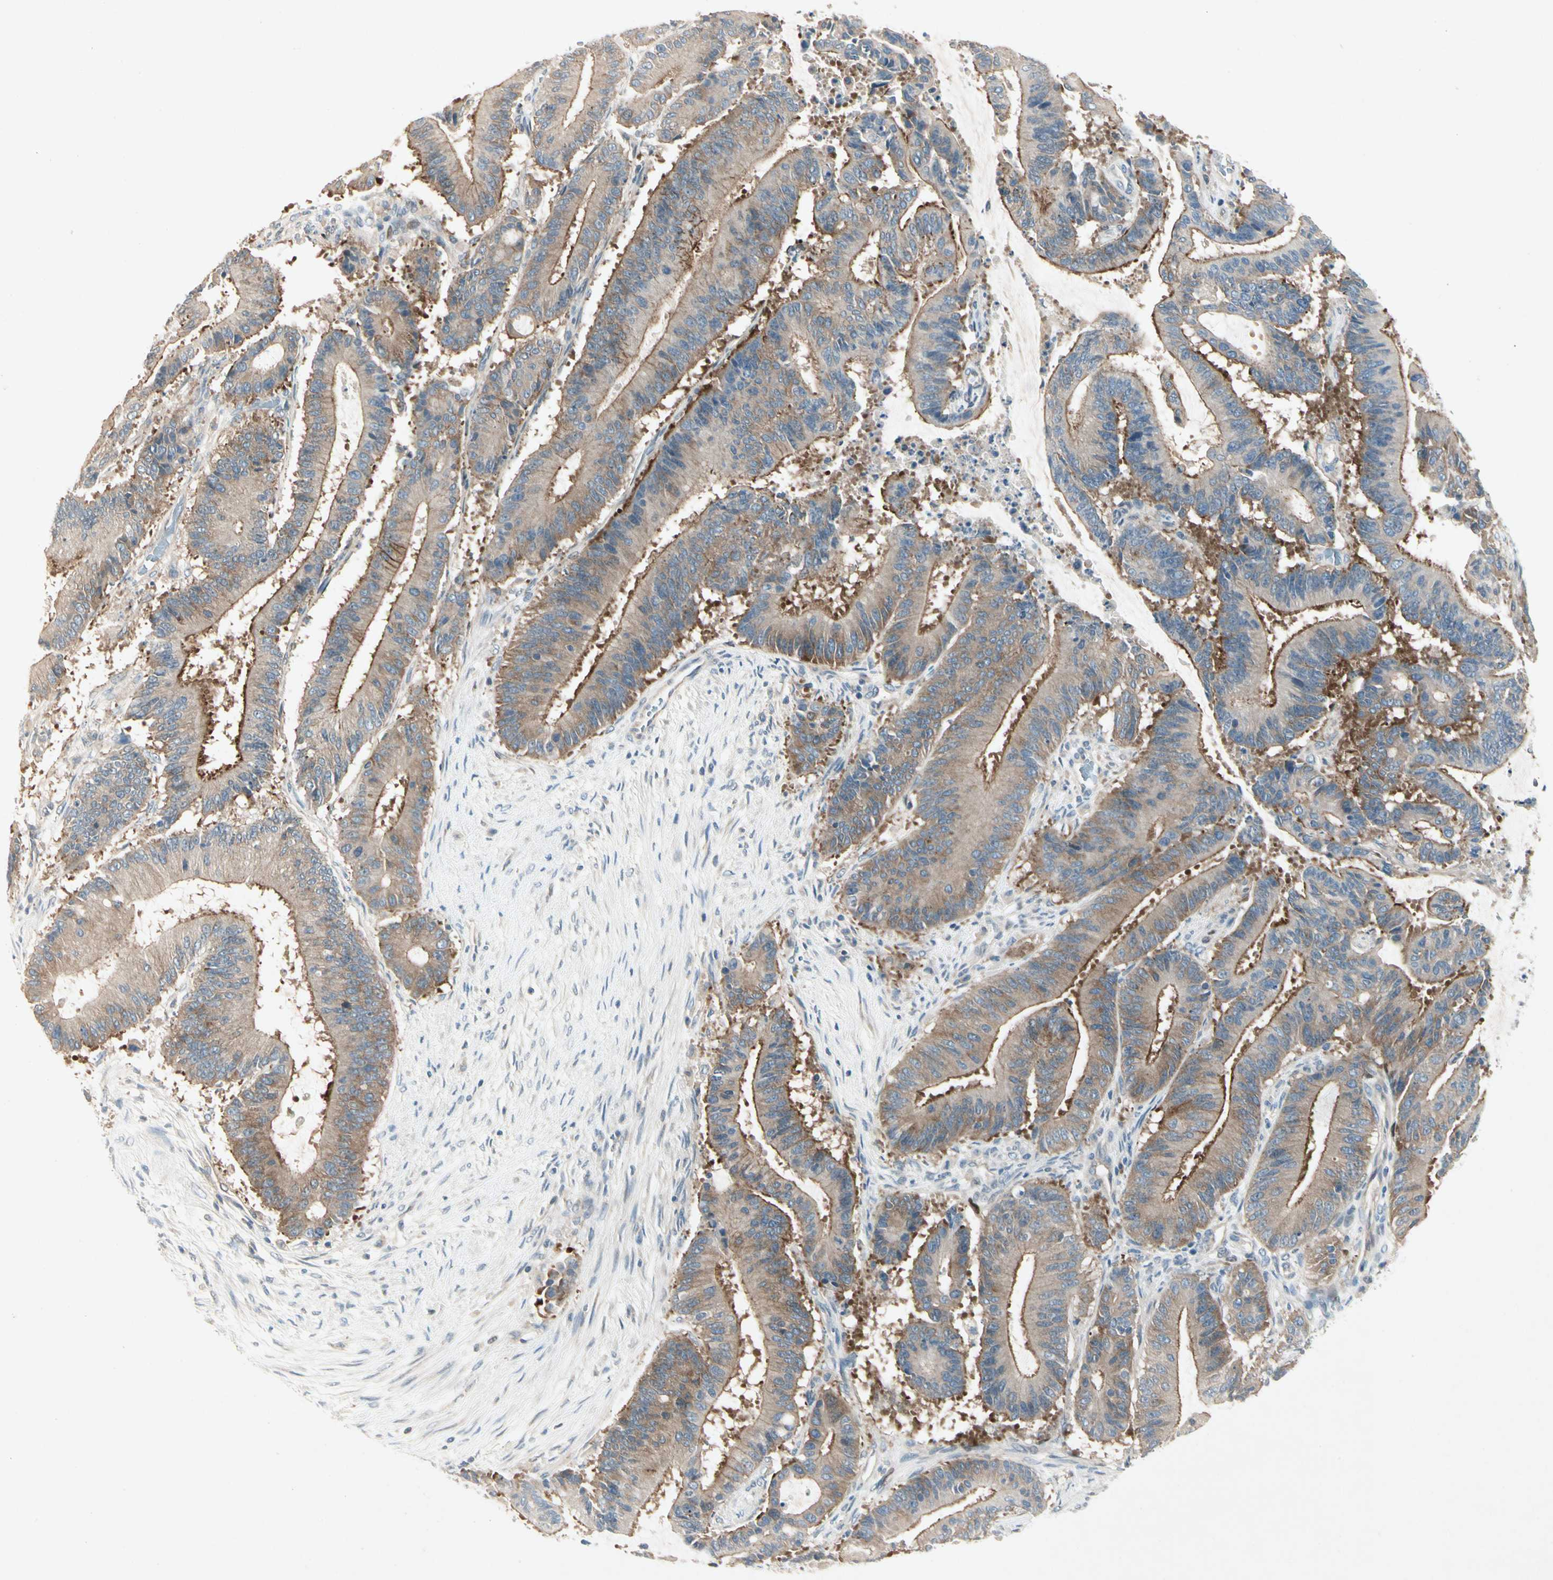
{"staining": {"intensity": "moderate", "quantity": ">75%", "location": "cytoplasmic/membranous"}, "tissue": "liver cancer", "cell_type": "Tumor cells", "image_type": "cancer", "snomed": [{"axis": "morphology", "description": "Cholangiocarcinoma"}, {"axis": "topography", "description": "Liver"}], "caption": "Tumor cells reveal medium levels of moderate cytoplasmic/membranous staining in approximately >75% of cells in human cholangiocarcinoma (liver). (brown staining indicates protein expression, while blue staining denotes nuclei).", "gene": "IL1R1", "patient": {"sex": "female", "age": 73}}